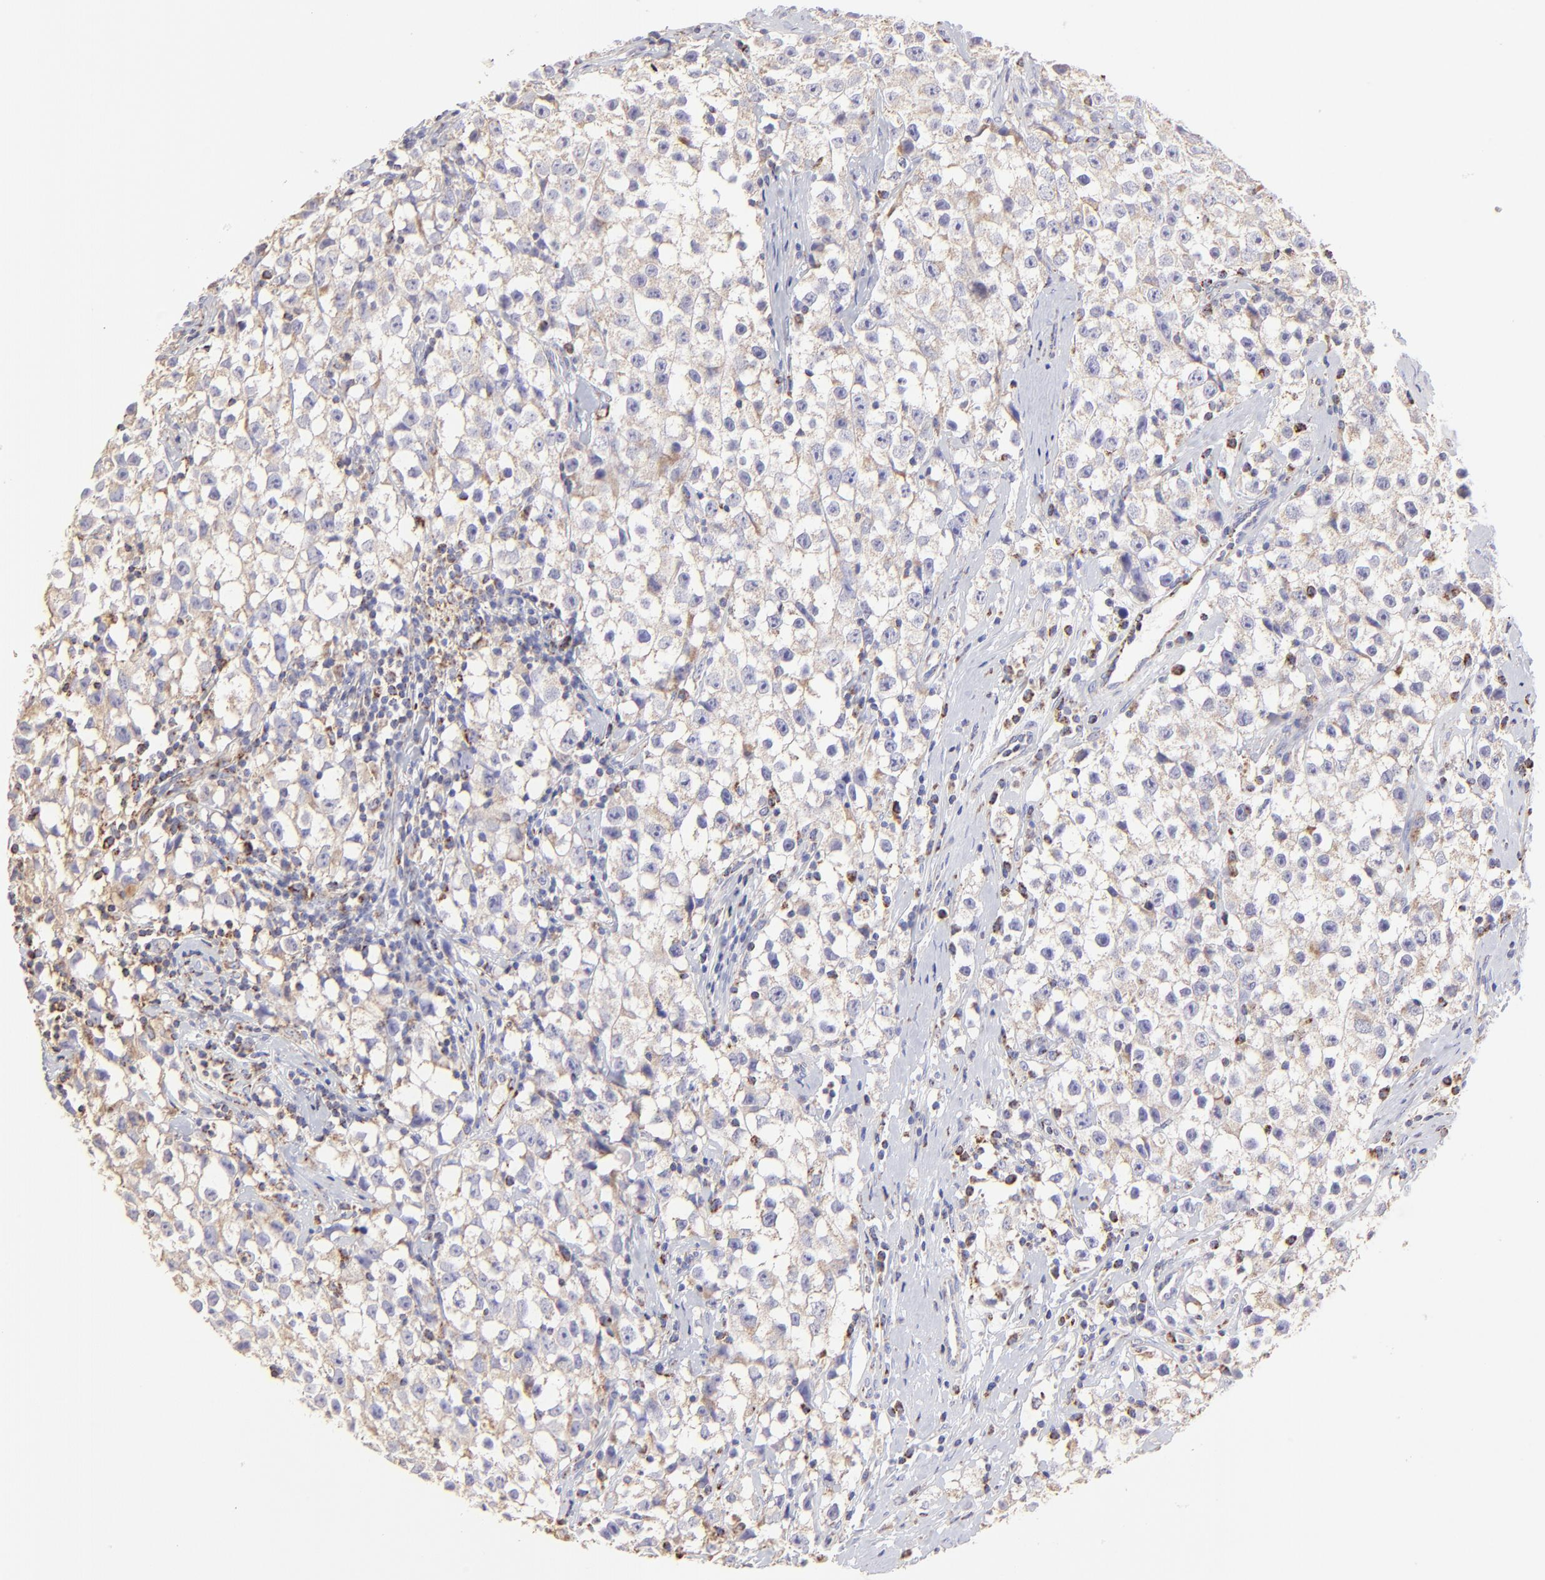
{"staining": {"intensity": "weak", "quantity": "<25%", "location": "cytoplasmic/membranous"}, "tissue": "testis cancer", "cell_type": "Tumor cells", "image_type": "cancer", "snomed": [{"axis": "morphology", "description": "Seminoma, NOS"}, {"axis": "topography", "description": "Testis"}], "caption": "There is no significant staining in tumor cells of seminoma (testis).", "gene": "ECH1", "patient": {"sex": "male", "age": 35}}